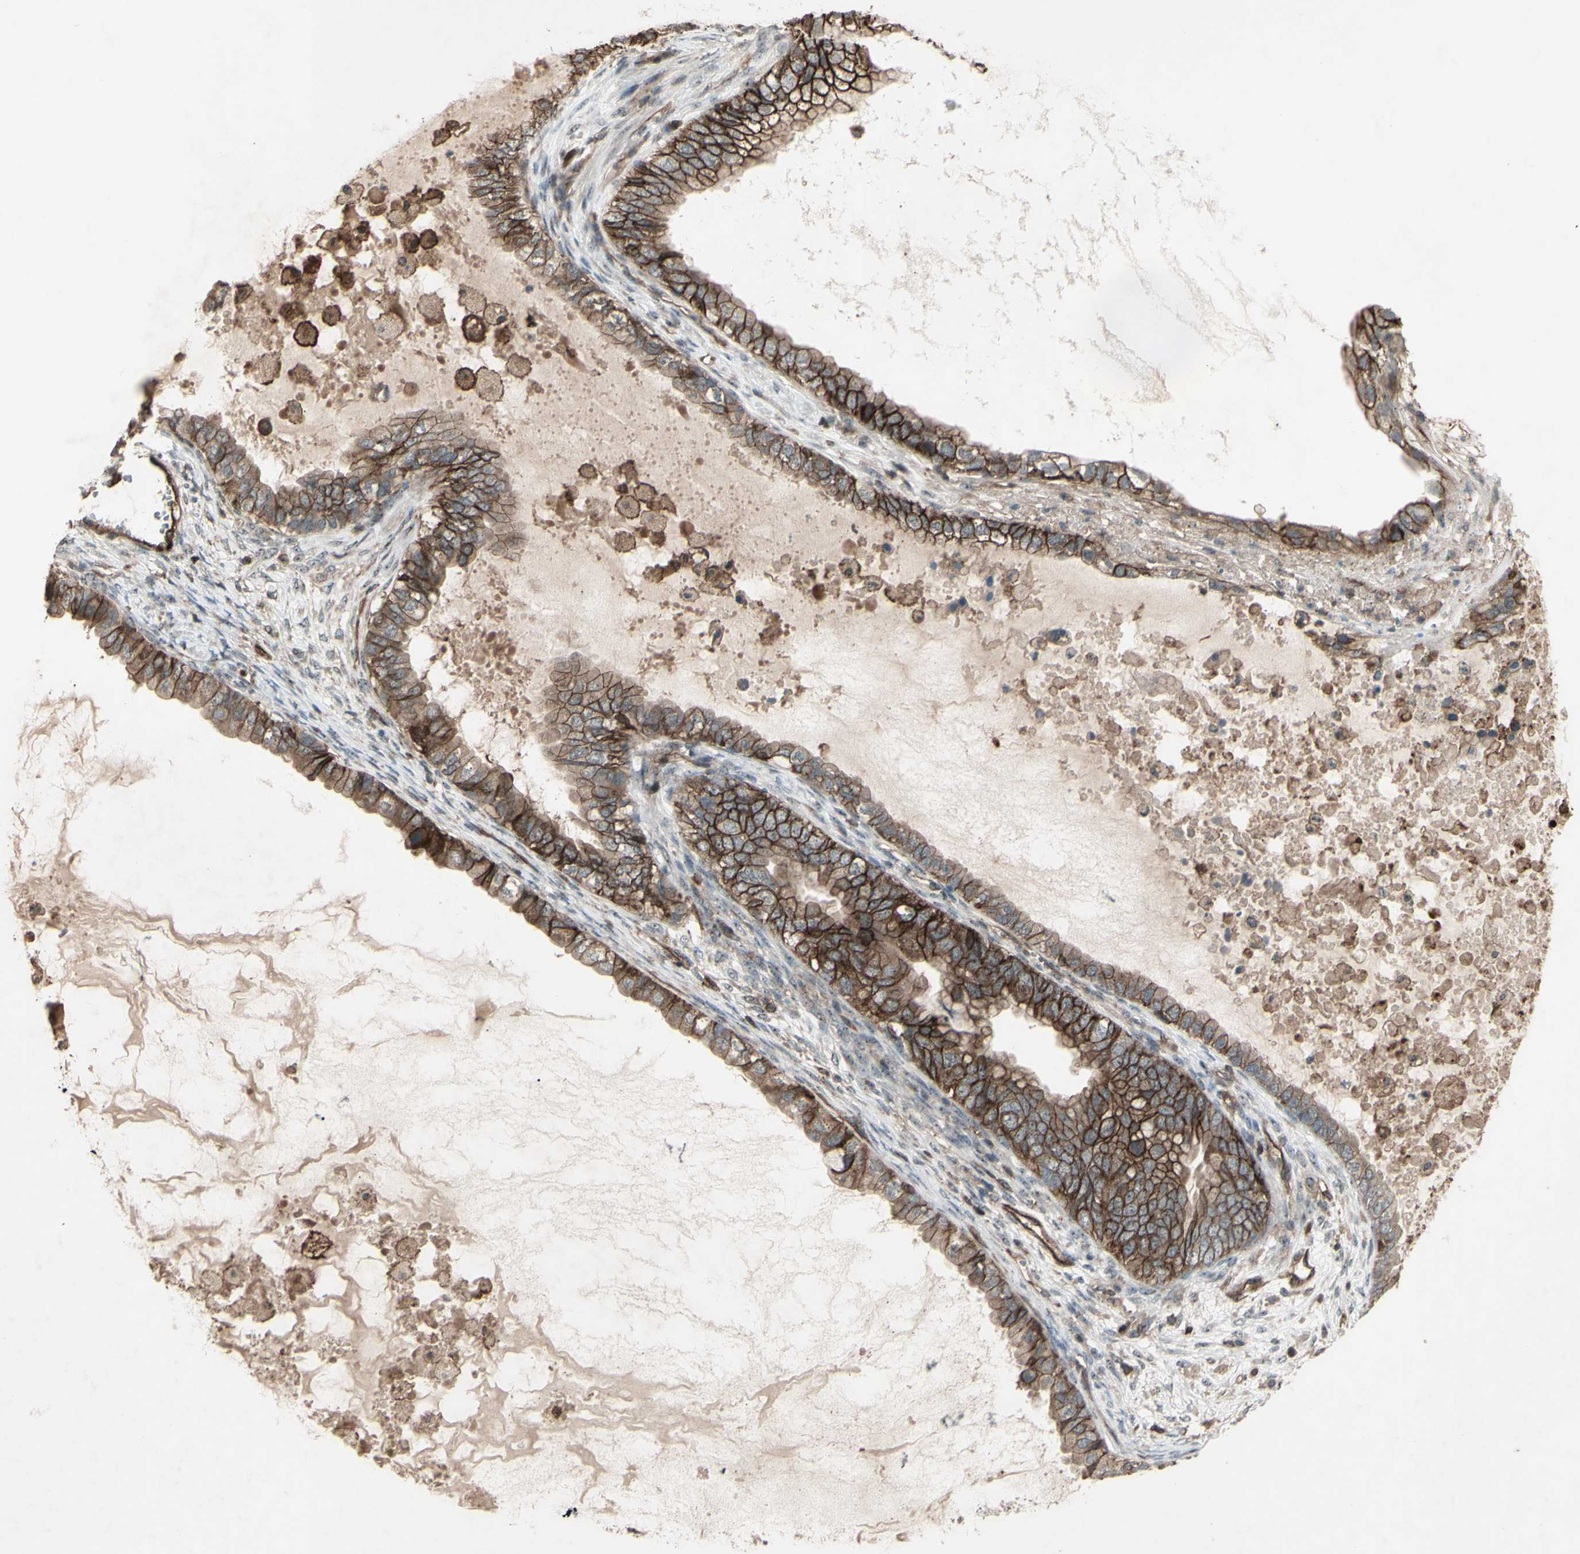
{"staining": {"intensity": "strong", "quantity": ">75%", "location": "cytoplasmic/membranous"}, "tissue": "ovarian cancer", "cell_type": "Tumor cells", "image_type": "cancer", "snomed": [{"axis": "morphology", "description": "Cystadenocarcinoma, mucinous, NOS"}, {"axis": "topography", "description": "Ovary"}], "caption": "Immunohistochemical staining of mucinous cystadenocarcinoma (ovarian) demonstrates high levels of strong cytoplasmic/membranous positivity in approximately >75% of tumor cells.", "gene": "FXYD5", "patient": {"sex": "female", "age": 80}}